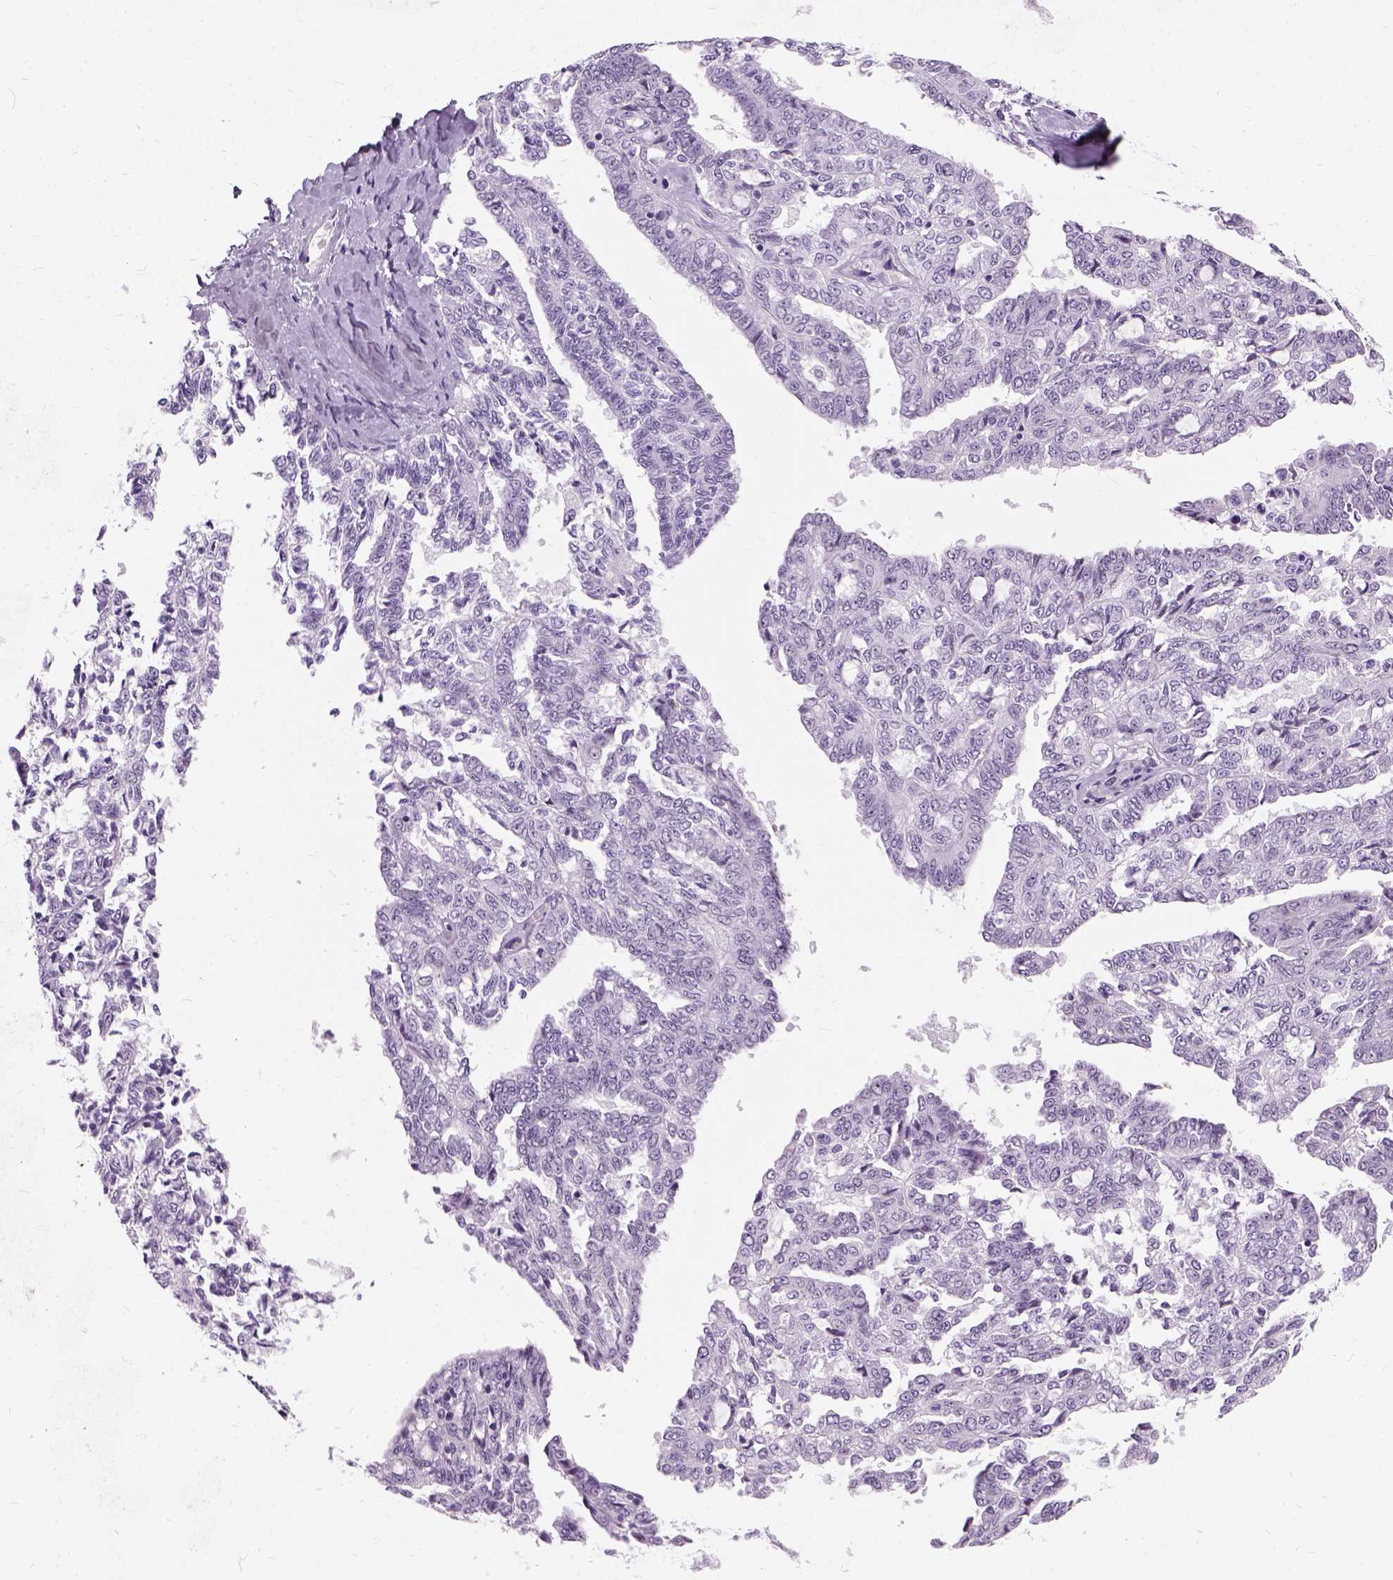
{"staining": {"intensity": "negative", "quantity": "none", "location": "none"}, "tissue": "ovarian cancer", "cell_type": "Tumor cells", "image_type": "cancer", "snomed": [{"axis": "morphology", "description": "Cystadenocarcinoma, serous, NOS"}, {"axis": "topography", "description": "Ovary"}], "caption": "IHC micrograph of ovarian cancer (serous cystadenocarcinoma) stained for a protein (brown), which reveals no staining in tumor cells.", "gene": "AXDND1", "patient": {"sex": "female", "age": 71}}